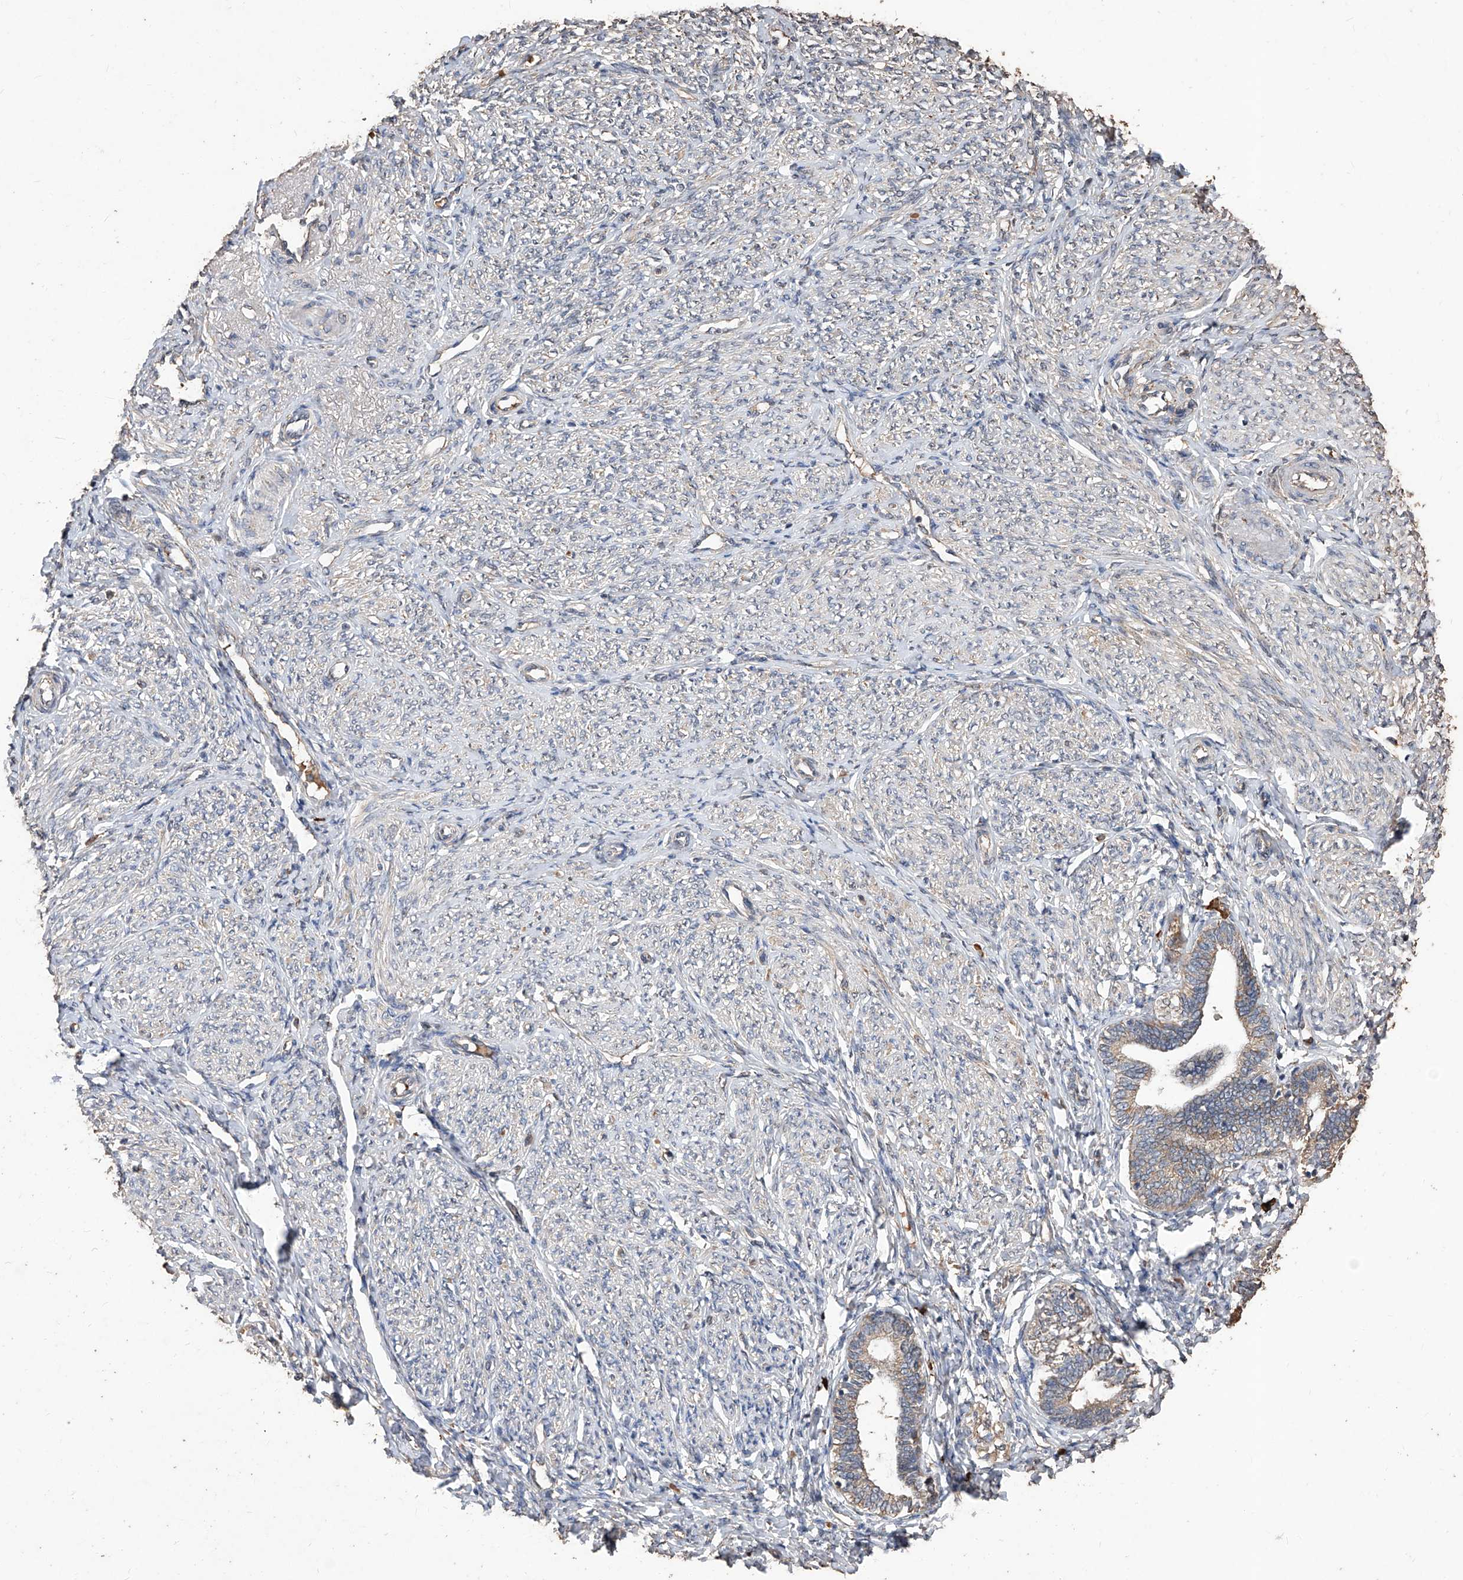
{"staining": {"intensity": "negative", "quantity": "none", "location": "none"}, "tissue": "endometrium", "cell_type": "Cells in endometrial stroma", "image_type": "normal", "snomed": [{"axis": "morphology", "description": "Normal tissue, NOS"}, {"axis": "topography", "description": "Endometrium"}], "caption": "Immunohistochemistry (IHC) micrograph of benign endometrium stained for a protein (brown), which demonstrates no staining in cells in endometrial stroma.", "gene": "EML1", "patient": {"sex": "female", "age": 72}}